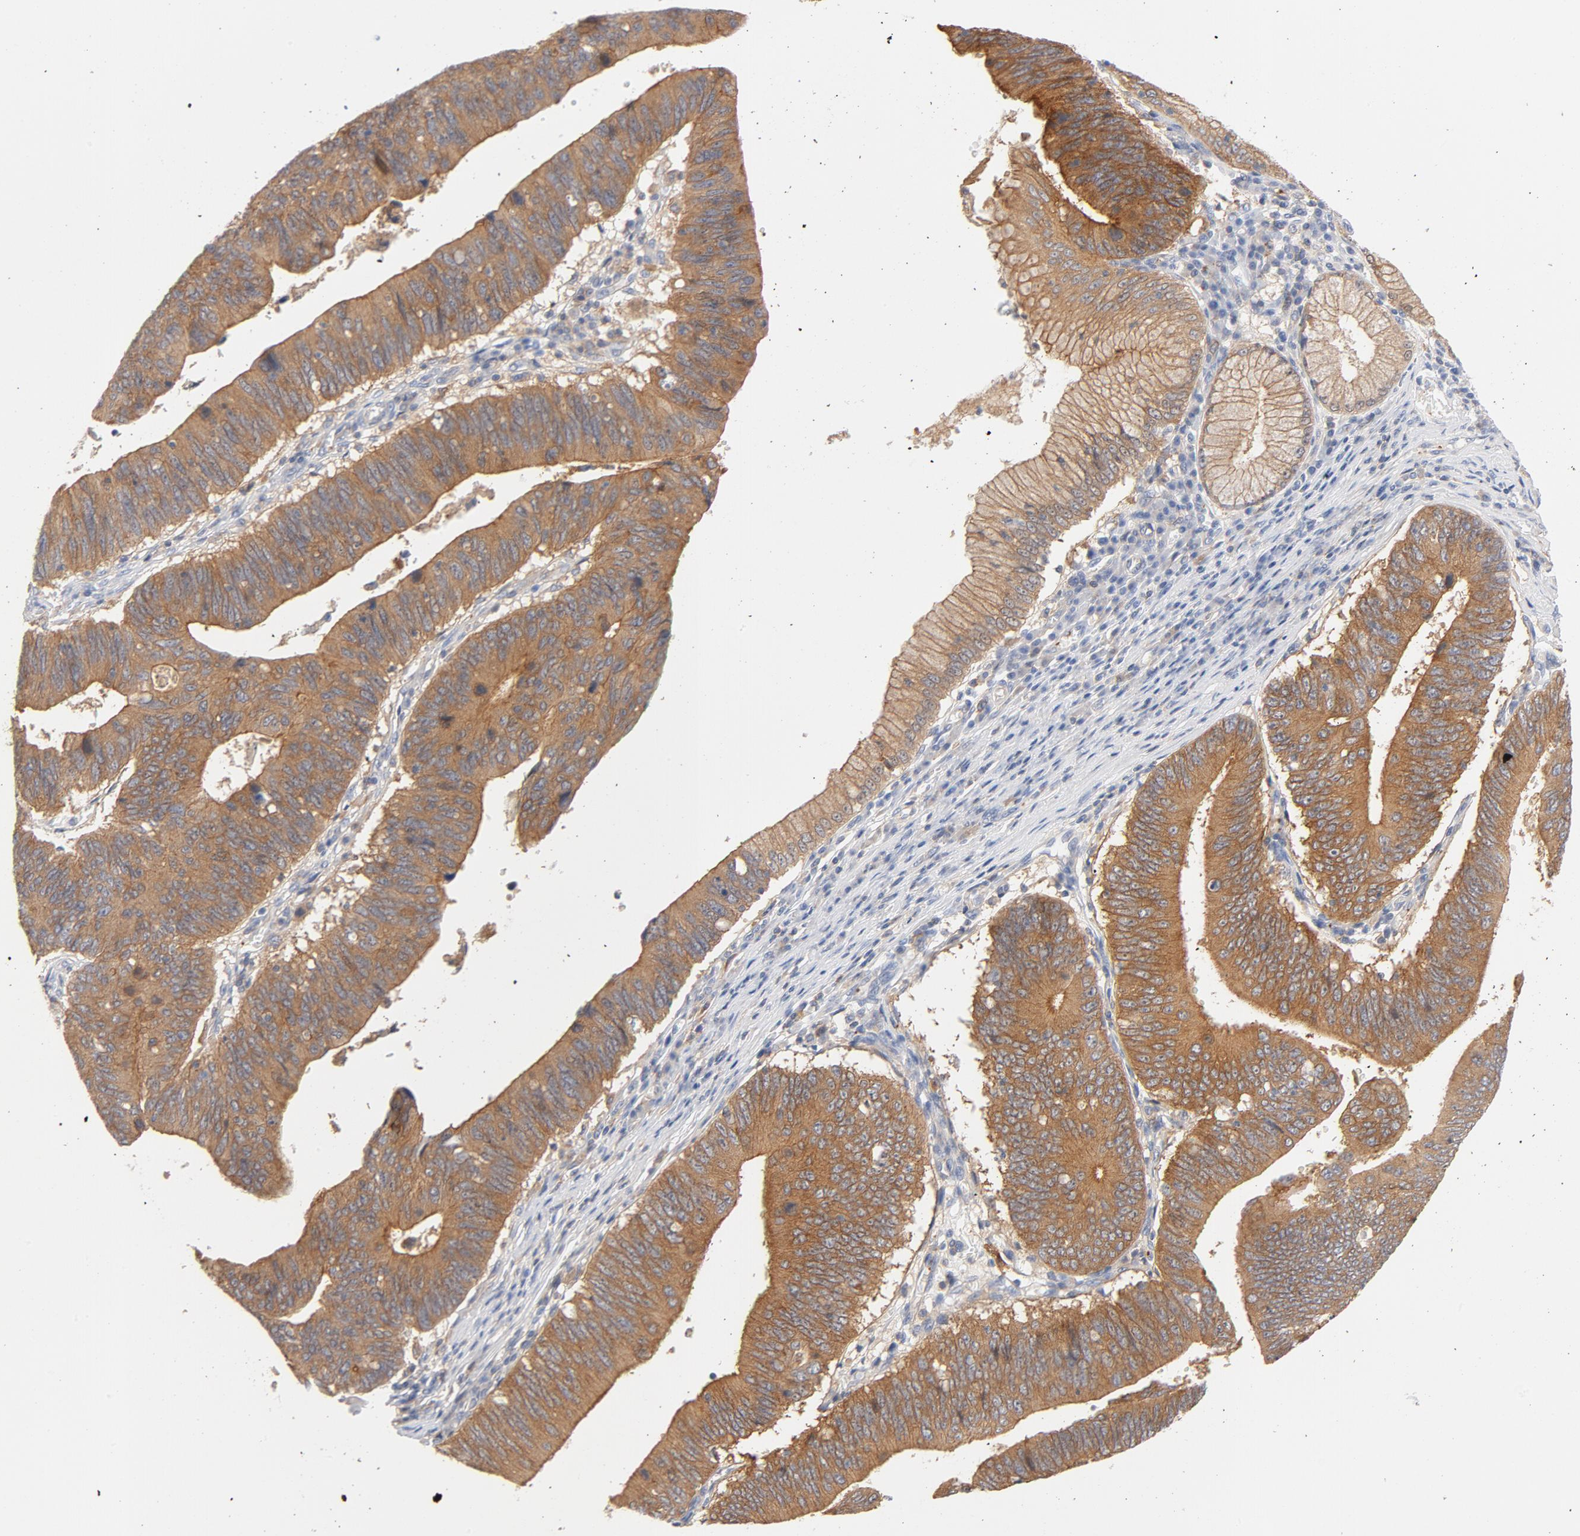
{"staining": {"intensity": "strong", "quantity": ">75%", "location": "cytoplasmic/membranous"}, "tissue": "stomach cancer", "cell_type": "Tumor cells", "image_type": "cancer", "snomed": [{"axis": "morphology", "description": "Adenocarcinoma, NOS"}, {"axis": "topography", "description": "Stomach"}], "caption": "Immunohistochemistry (IHC) (DAB) staining of human adenocarcinoma (stomach) shows strong cytoplasmic/membranous protein staining in approximately >75% of tumor cells.", "gene": "SRC", "patient": {"sex": "male", "age": 59}}